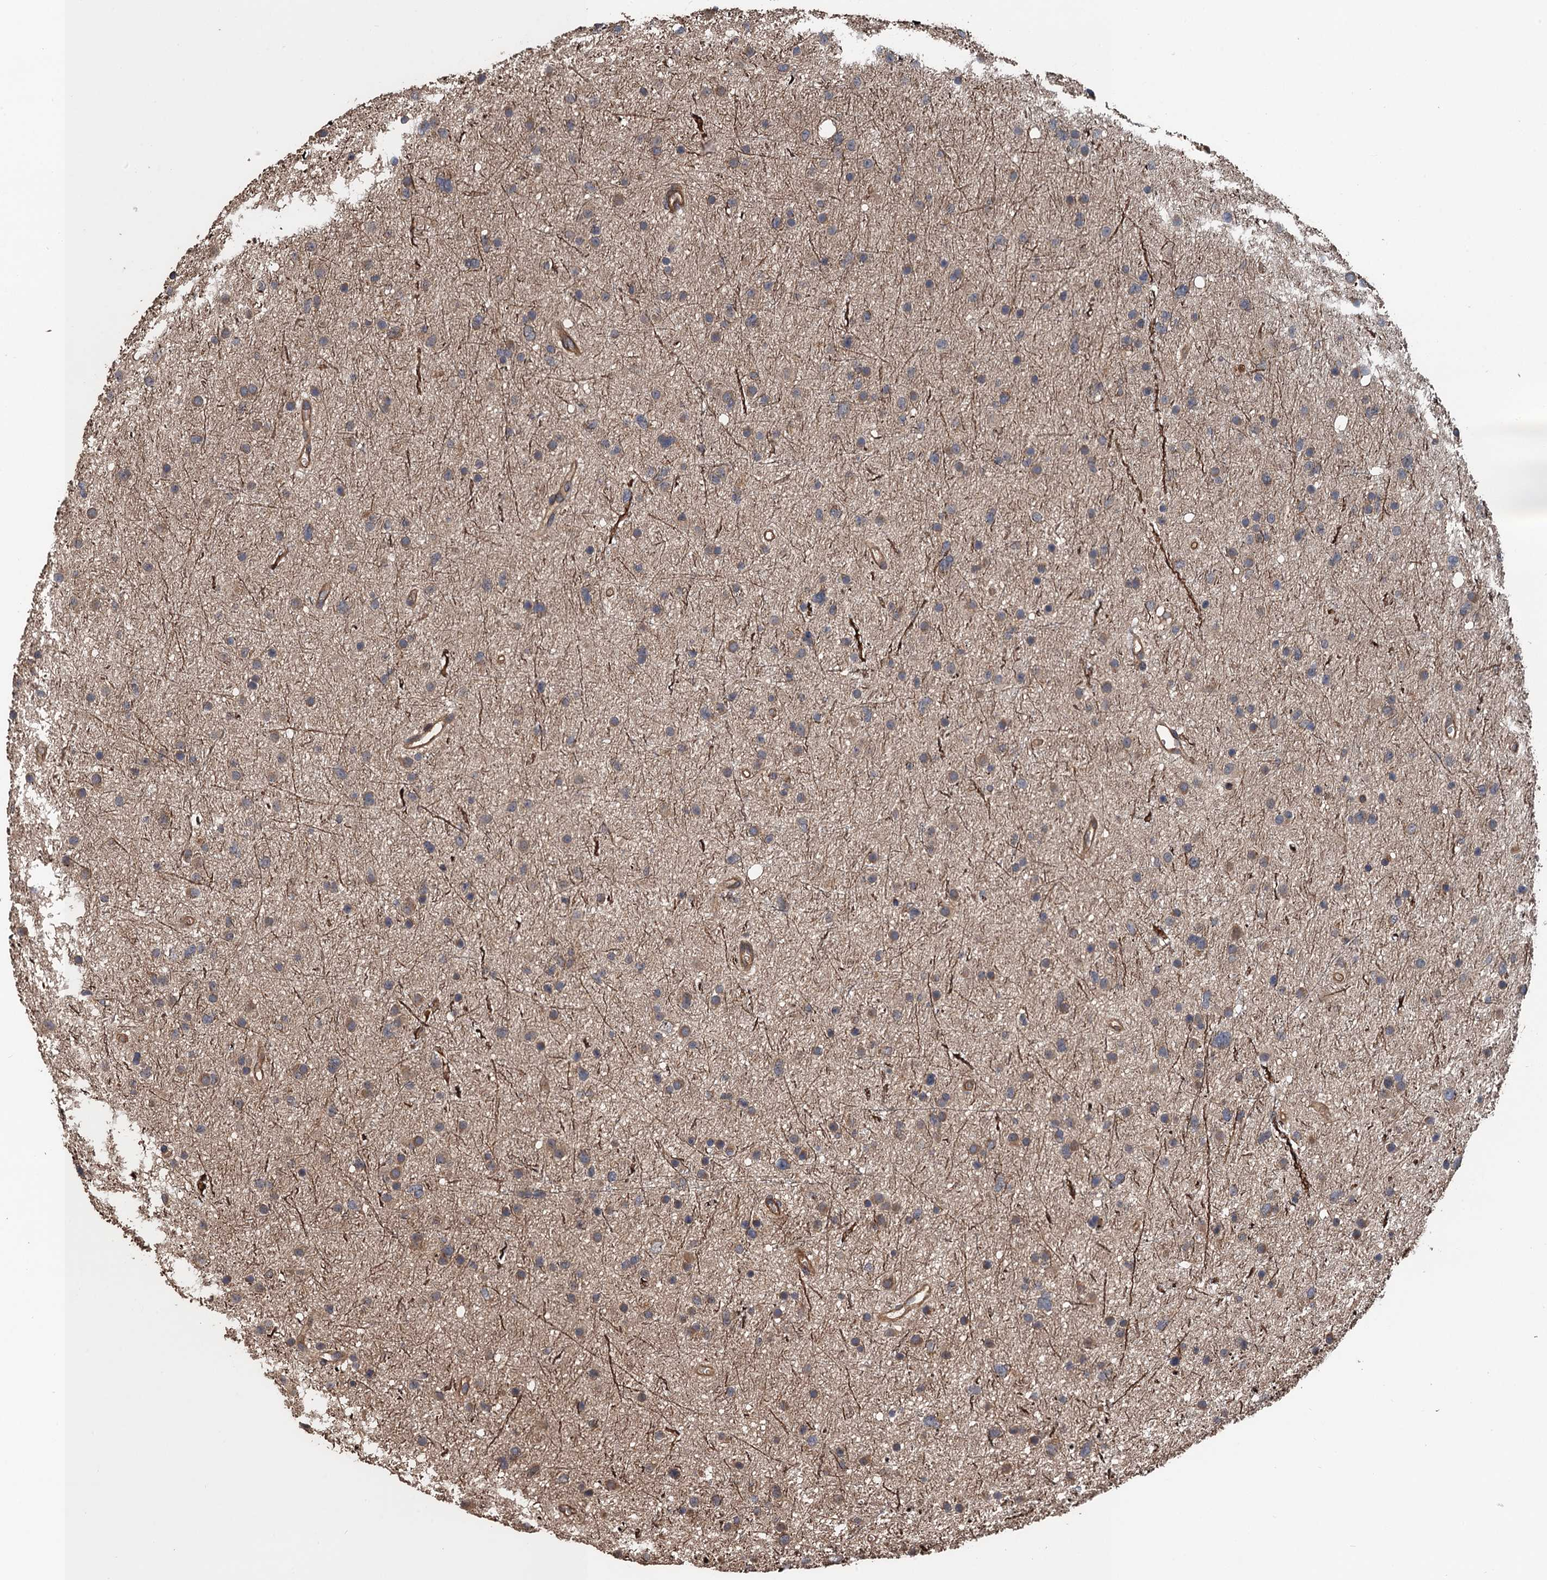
{"staining": {"intensity": "weak", "quantity": ">75%", "location": "cytoplasmic/membranous"}, "tissue": "glioma", "cell_type": "Tumor cells", "image_type": "cancer", "snomed": [{"axis": "morphology", "description": "Glioma, malignant, Low grade"}, {"axis": "topography", "description": "Cerebral cortex"}], "caption": "Approximately >75% of tumor cells in low-grade glioma (malignant) reveal weak cytoplasmic/membranous protein positivity as visualized by brown immunohistochemical staining.", "gene": "PPP4R1", "patient": {"sex": "female", "age": 39}}